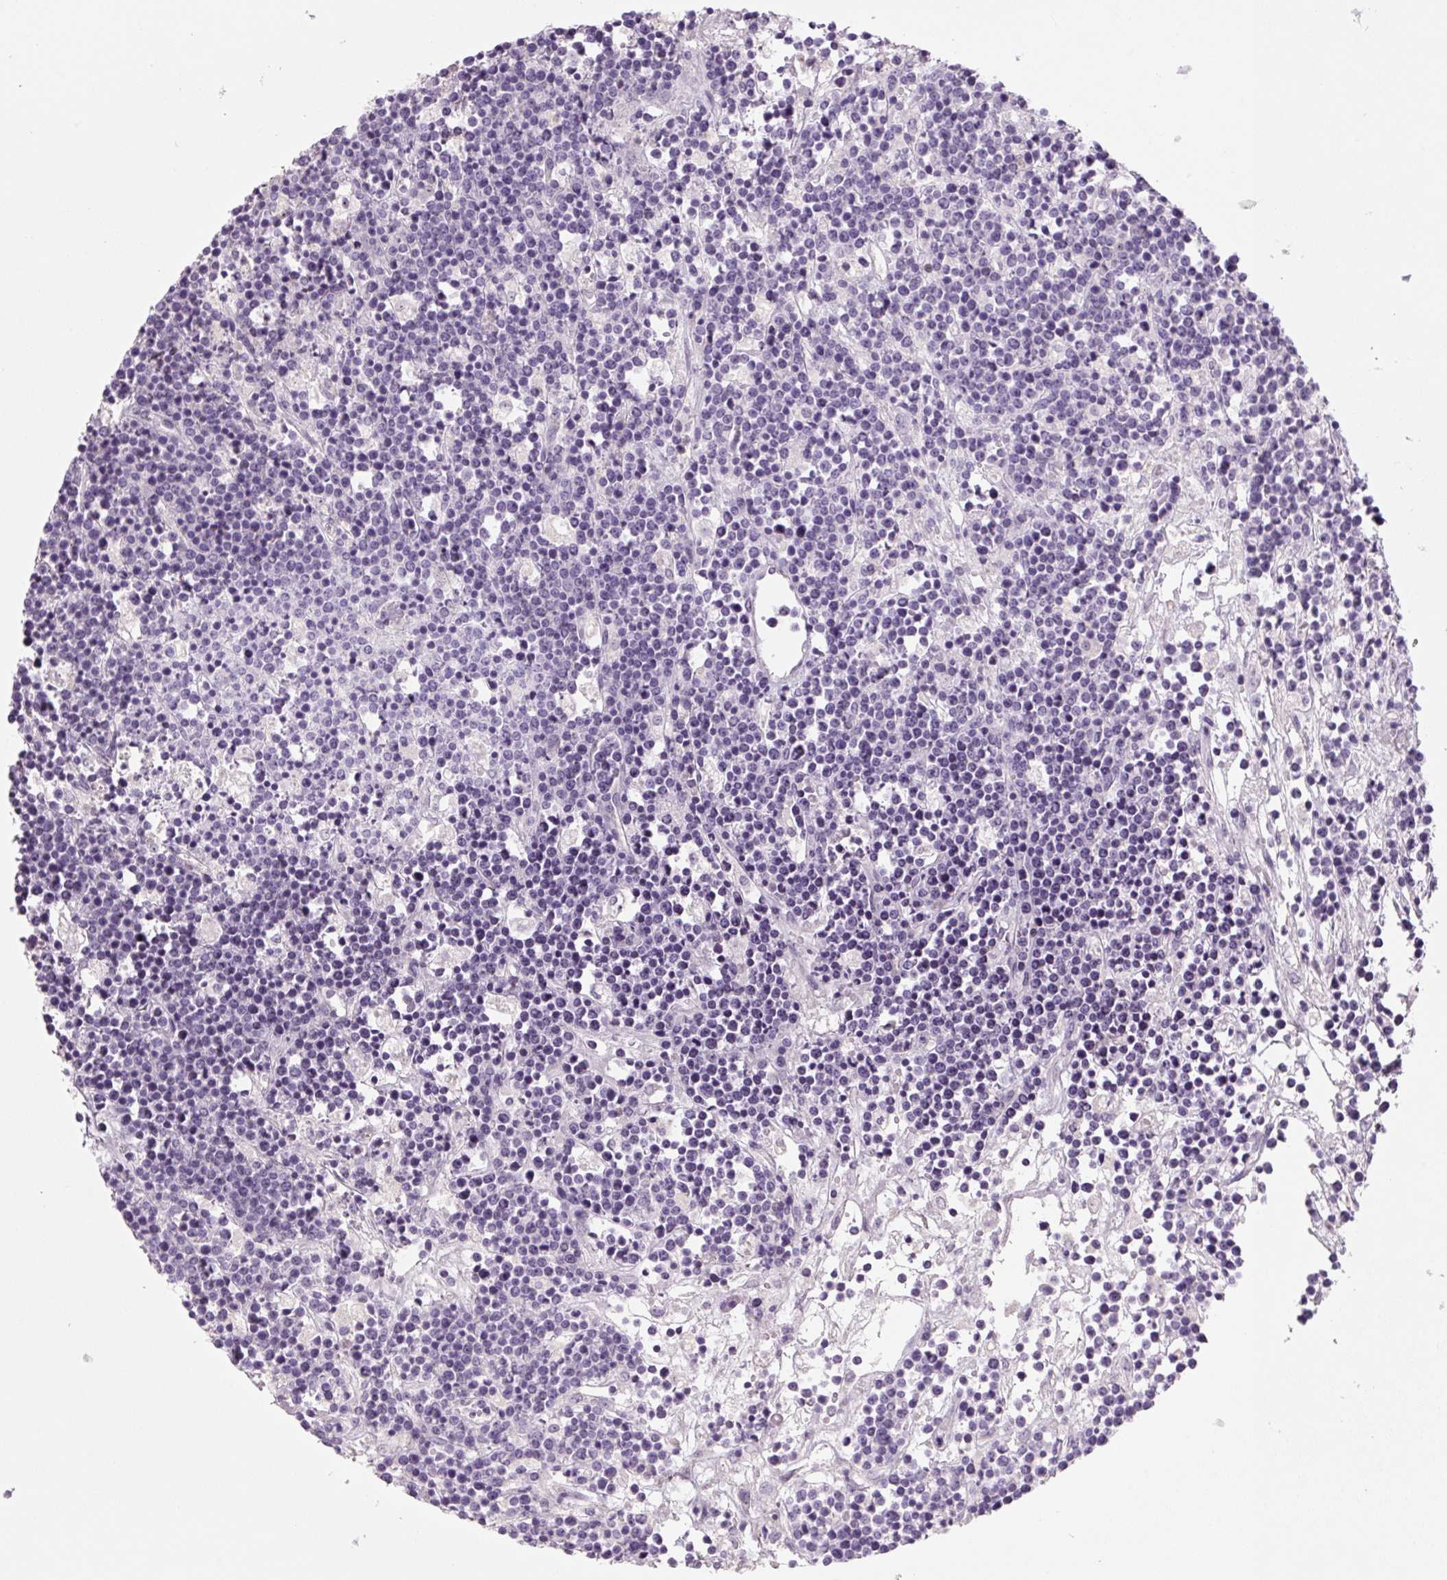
{"staining": {"intensity": "negative", "quantity": "none", "location": "none"}, "tissue": "lymphoma", "cell_type": "Tumor cells", "image_type": "cancer", "snomed": [{"axis": "morphology", "description": "Malignant lymphoma, non-Hodgkin's type, High grade"}, {"axis": "topography", "description": "Ovary"}], "caption": "There is no significant positivity in tumor cells of lymphoma.", "gene": "PRM1", "patient": {"sex": "female", "age": 56}}